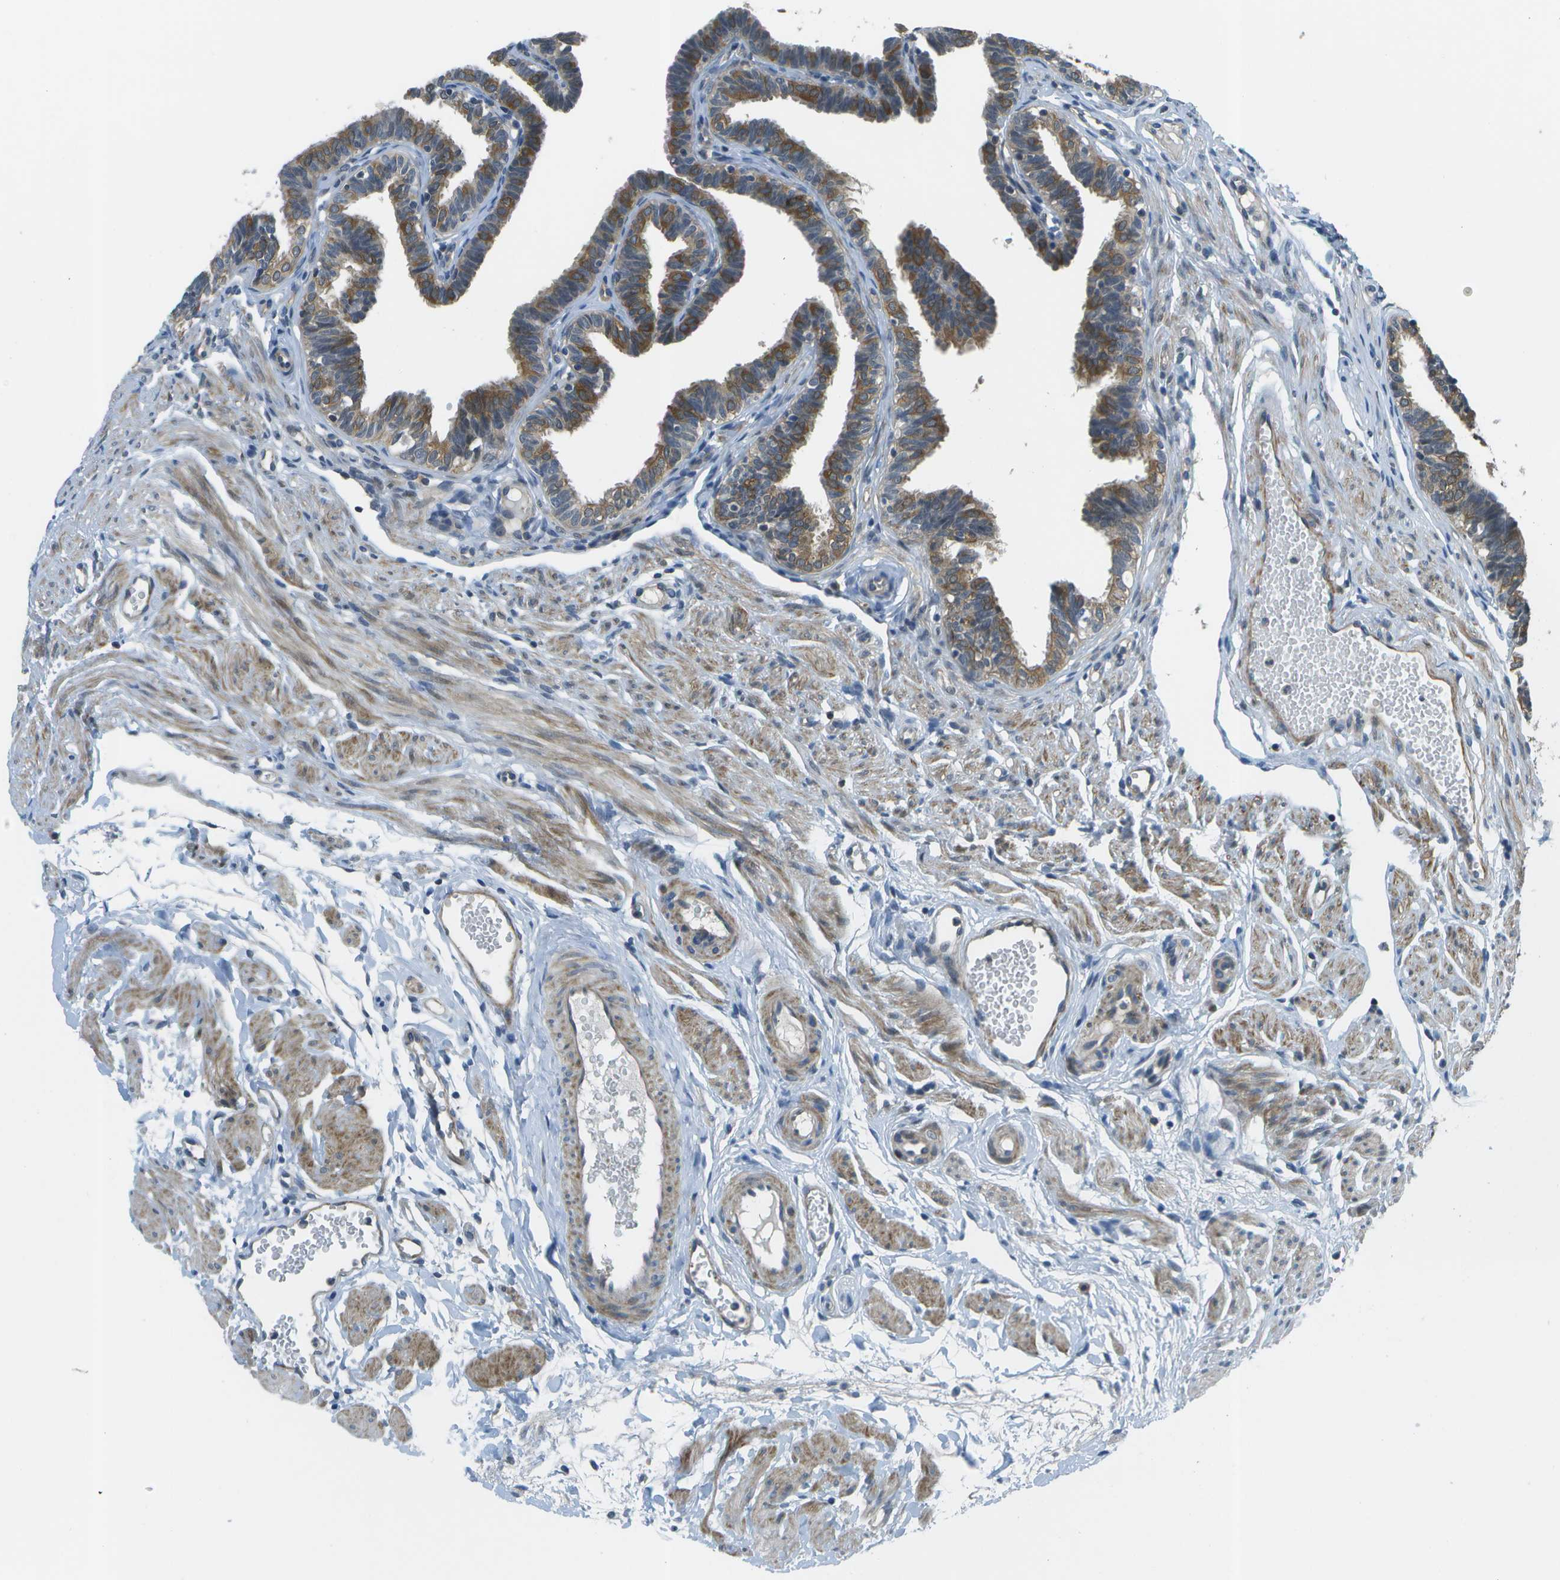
{"staining": {"intensity": "moderate", "quantity": "25%-75%", "location": "cytoplasmic/membranous"}, "tissue": "fallopian tube", "cell_type": "Glandular cells", "image_type": "normal", "snomed": [{"axis": "morphology", "description": "Normal tissue, NOS"}, {"axis": "topography", "description": "Fallopian tube"}, {"axis": "topography", "description": "Ovary"}], "caption": "Human fallopian tube stained with a brown dye demonstrates moderate cytoplasmic/membranous positive expression in approximately 25%-75% of glandular cells.", "gene": "ENPP5", "patient": {"sex": "female", "age": 23}}